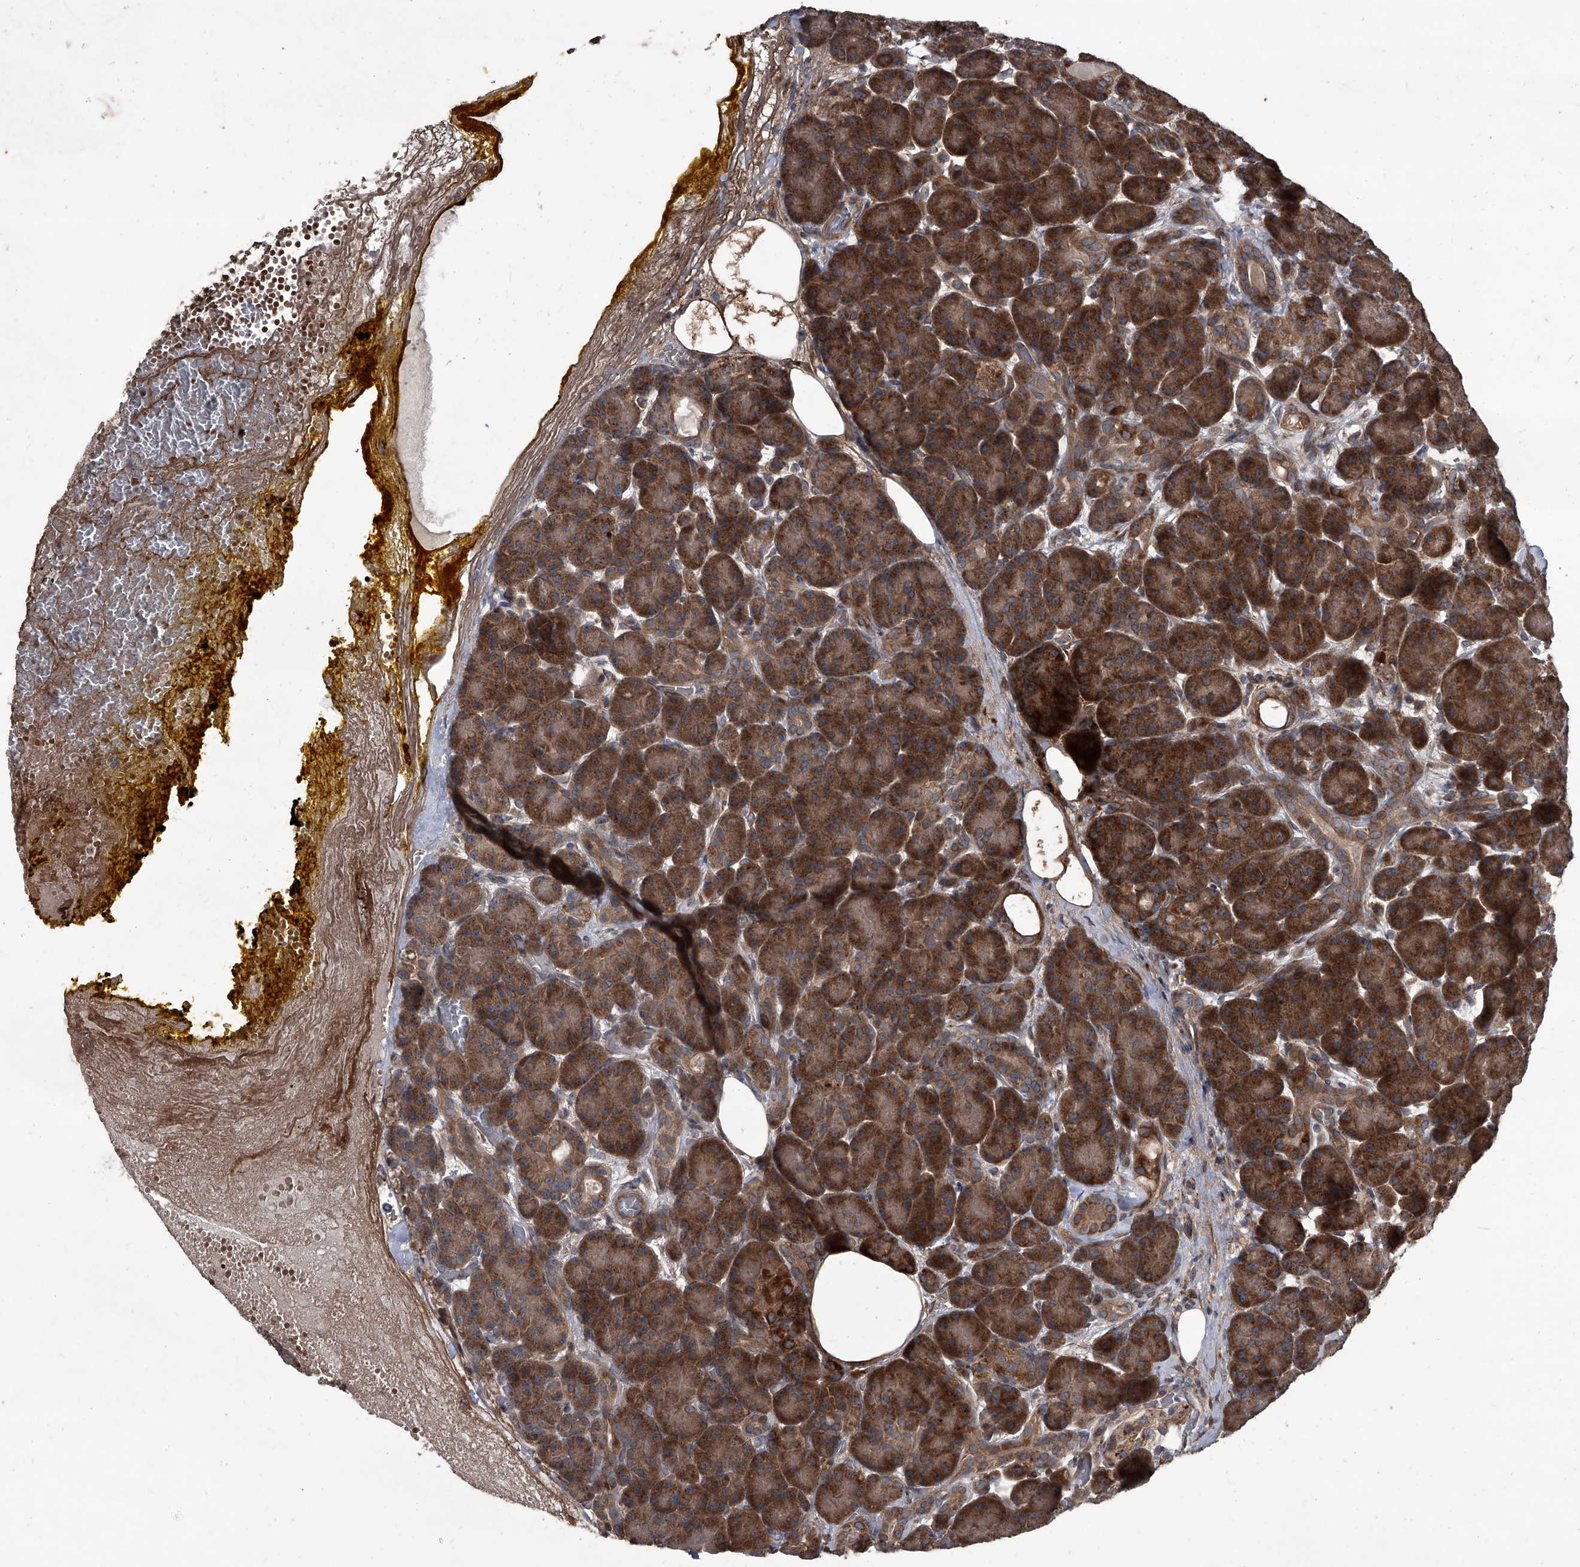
{"staining": {"intensity": "strong", "quantity": ">75%", "location": "cytoplasmic/membranous"}, "tissue": "pancreas", "cell_type": "Exocrine glandular cells", "image_type": "normal", "snomed": [{"axis": "morphology", "description": "Normal tissue, NOS"}, {"axis": "topography", "description": "Pancreas"}], "caption": "DAB (3,3'-diaminobenzidine) immunohistochemical staining of normal pancreas demonstrates strong cytoplasmic/membranous protein expression in approximately >75% of exocrine glandular cells. The staining is performed using DAB (3,3'-diaminobenzidine) brown chromogen to label protein expression. The nuclei are counter-stained blue using hematoxylin.", "gene": "EVA1C", "patient": {"sex": "male", "age": 63}}